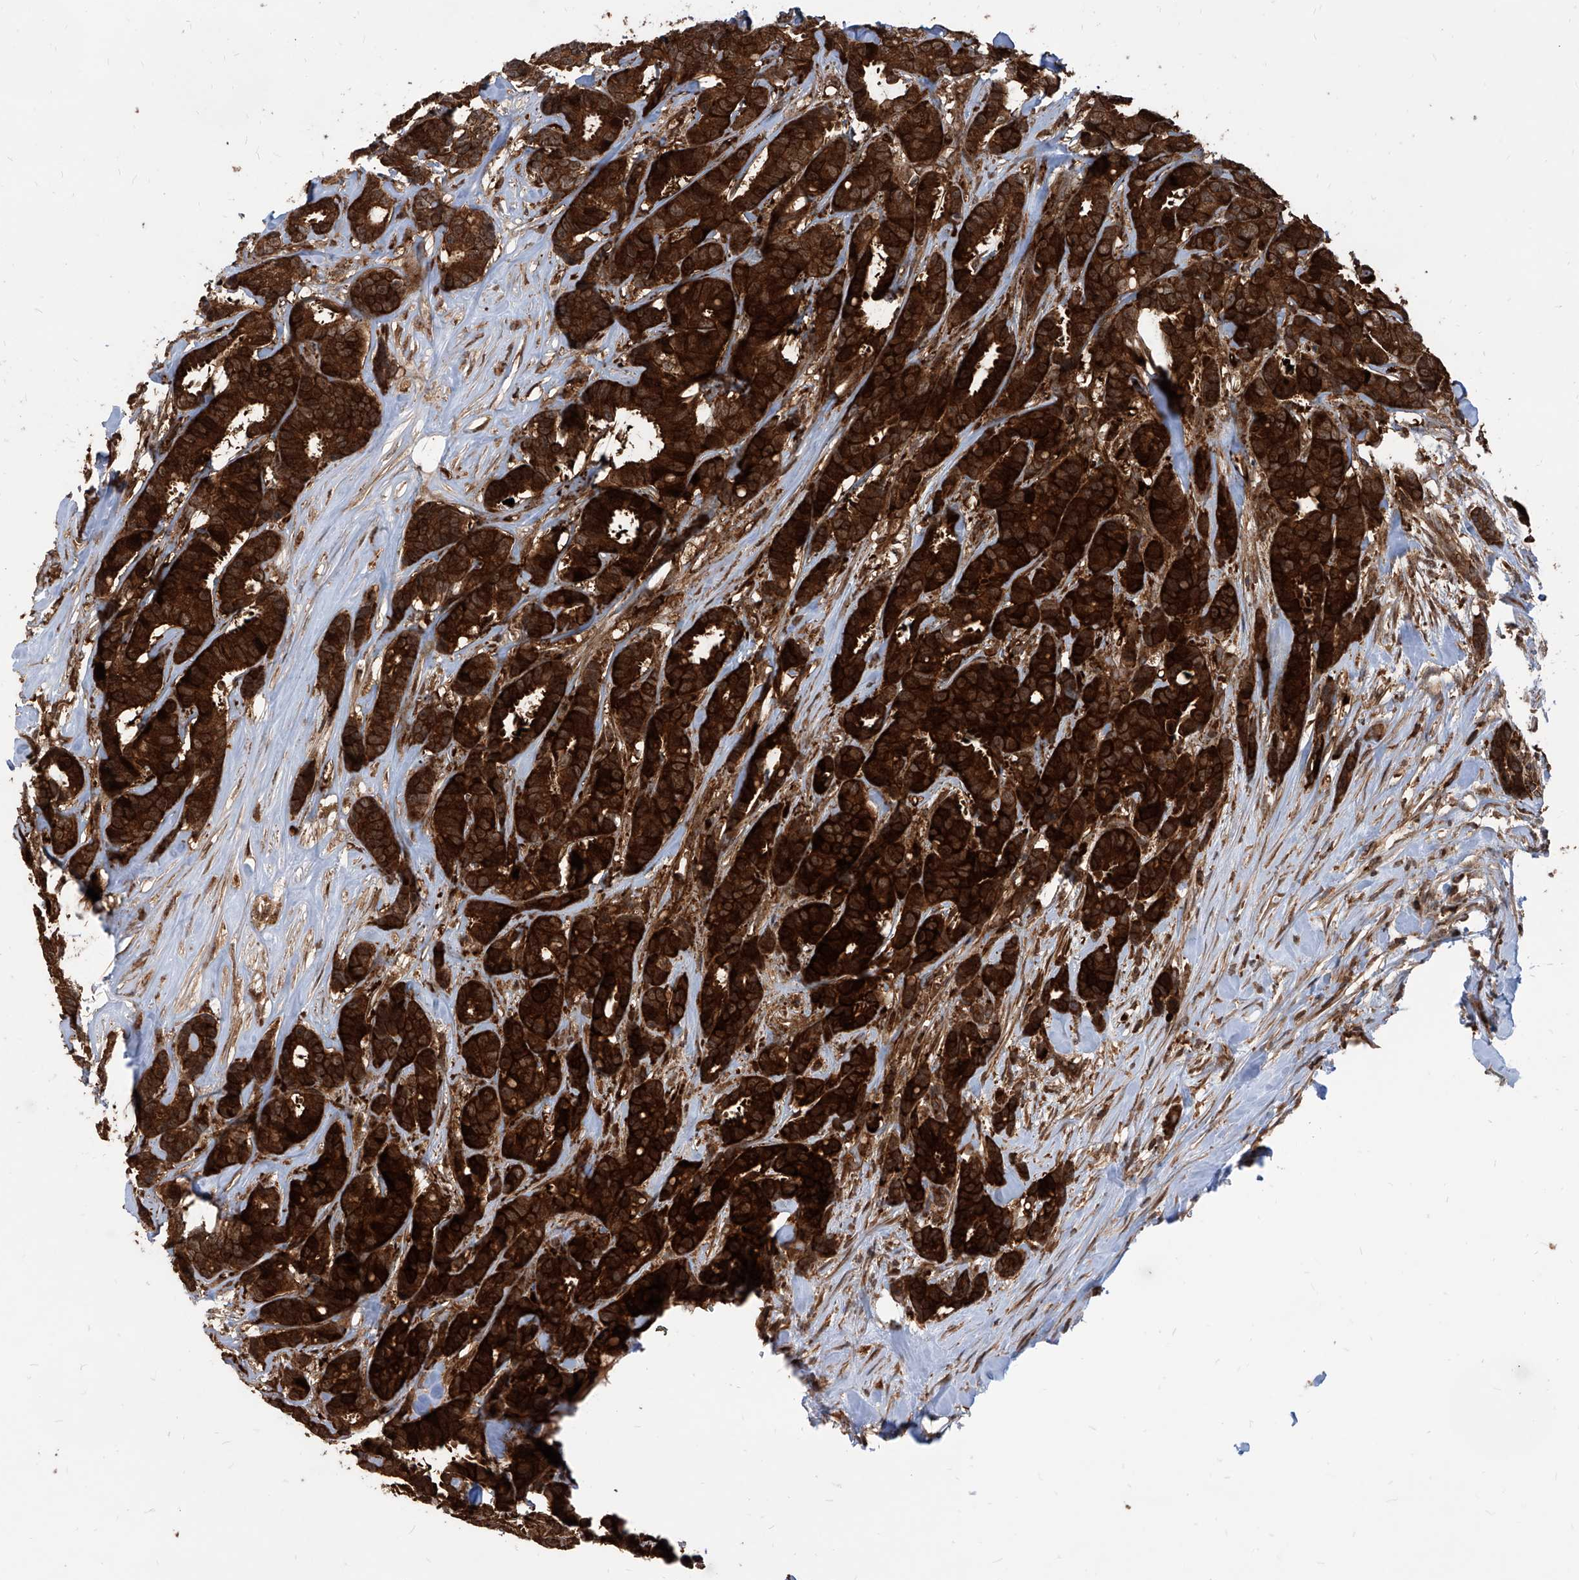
{"staining": {"intensity": "strong", "quantity": ">75%", "location": "cytoplasmic/membranous"}, "tissue": "breast cancer", "cell_type": "Tumor cells", "image_type": "cancer", "snomed": [{"axis": "morphology", "description": "Duct carcinoma"}, {"axis": "topography", "description": "Breast"}], "caption": "Breast cancer (invasive ductal carcinoma) was stained to show a protein in brown. There is high levels of strong cytoplasmic/membranous staining in approximately >75% of tumor cells.", "gene": "MAGED2", "patient": {"sex": "female", "age": 87}}